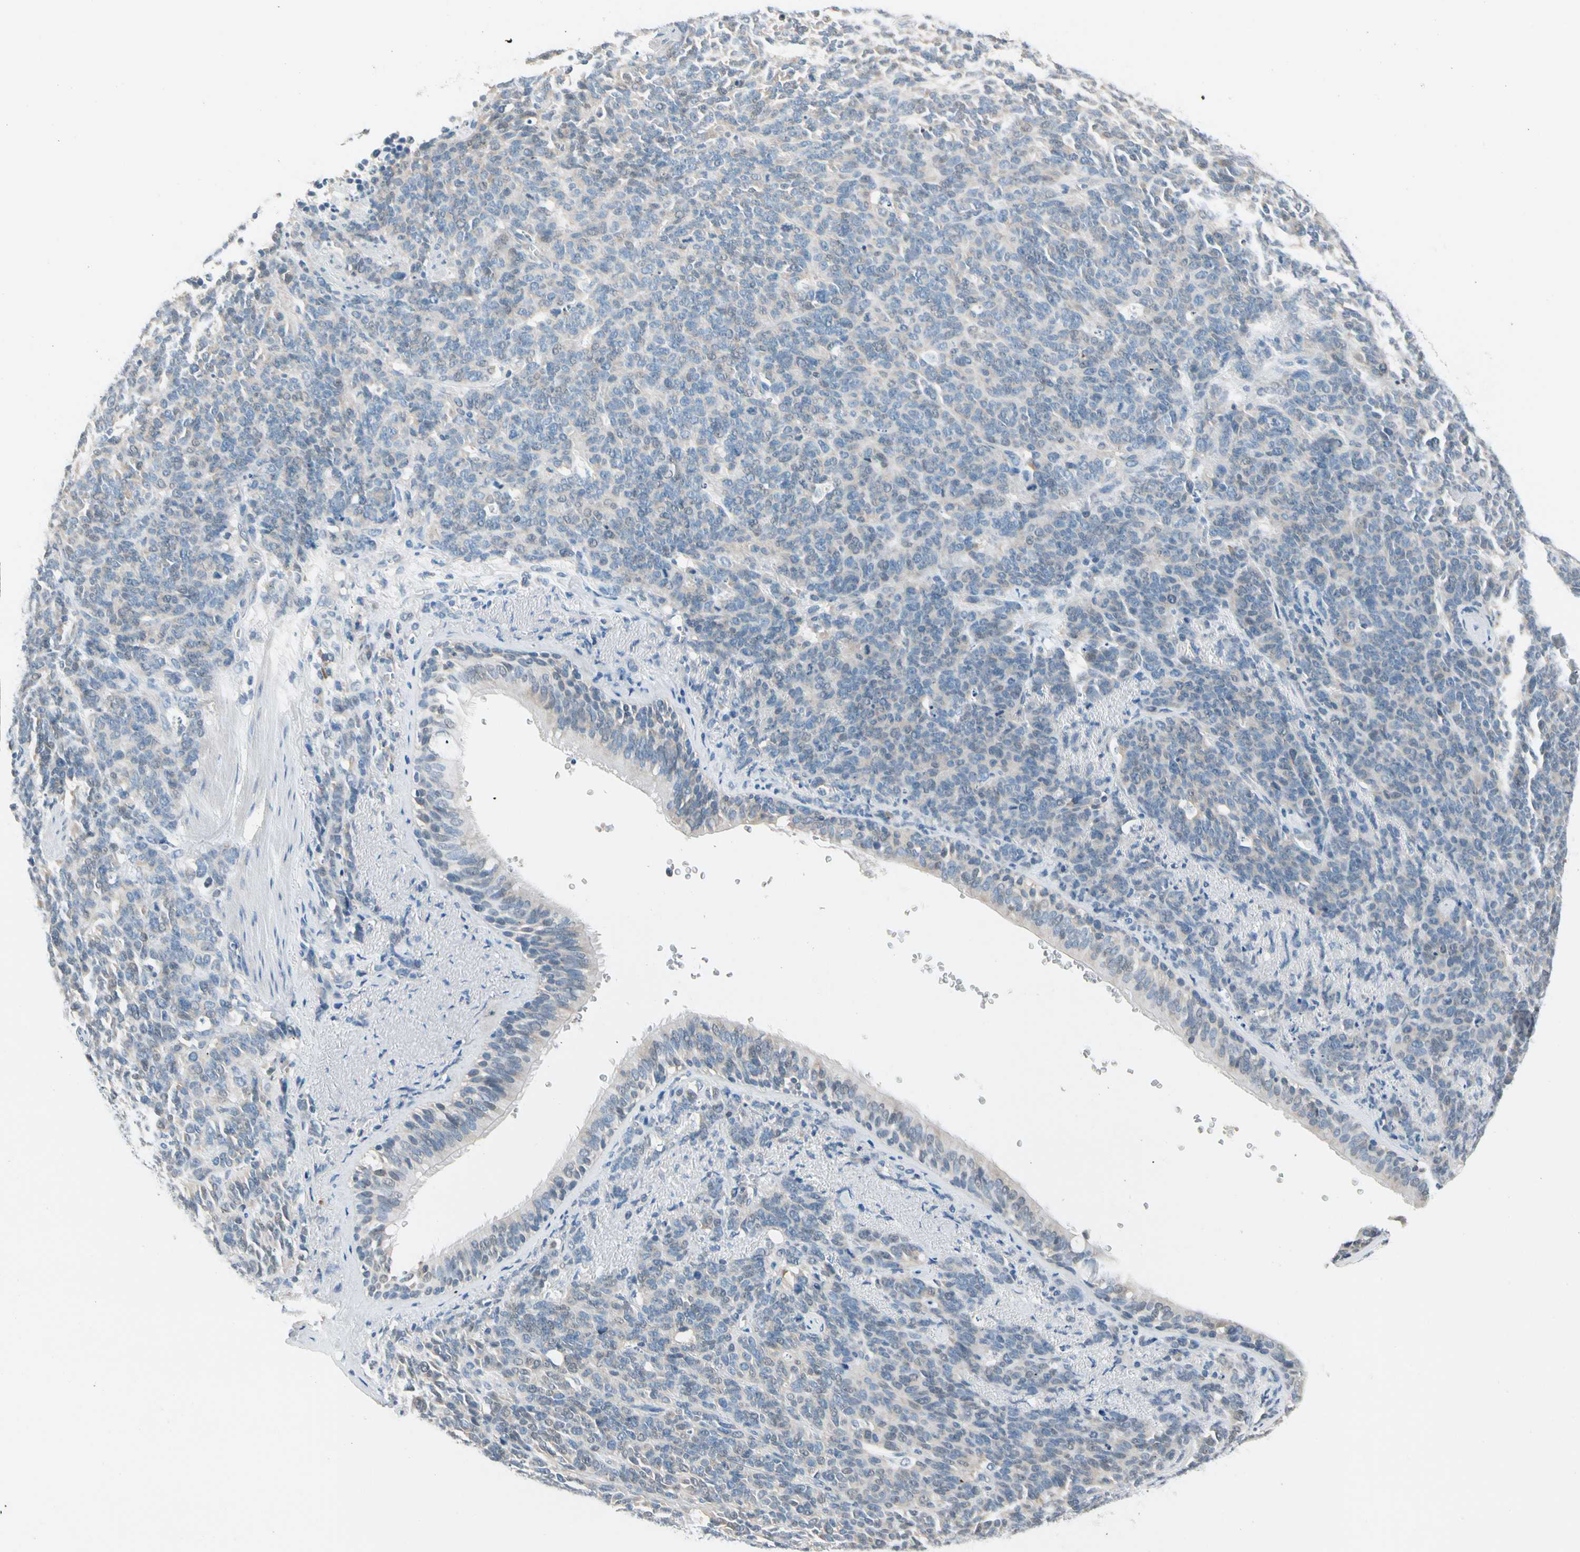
{"staining": {"intensity": "weak", "quantity": "25%-75%", "location": "cytoplasmic/membranous"}, "tissue": "lung cancer", "cell_type": "Tumor cells", "image_type": "cancer", "snomed": [{"axis": "morphology", "description": "Neoplasm, malignant, NOS"}, {"axis": "topography", "description": "Lung"}], "caption": "This photomicrograph reveals immunohistochemistry staining of human lung malignant neoplasm, with low weak cytoplasmic/membranous expression in about 25%-75% of tumor cells.", "gene": "STK40", "patient": {"sex": "female", "age": 58}}